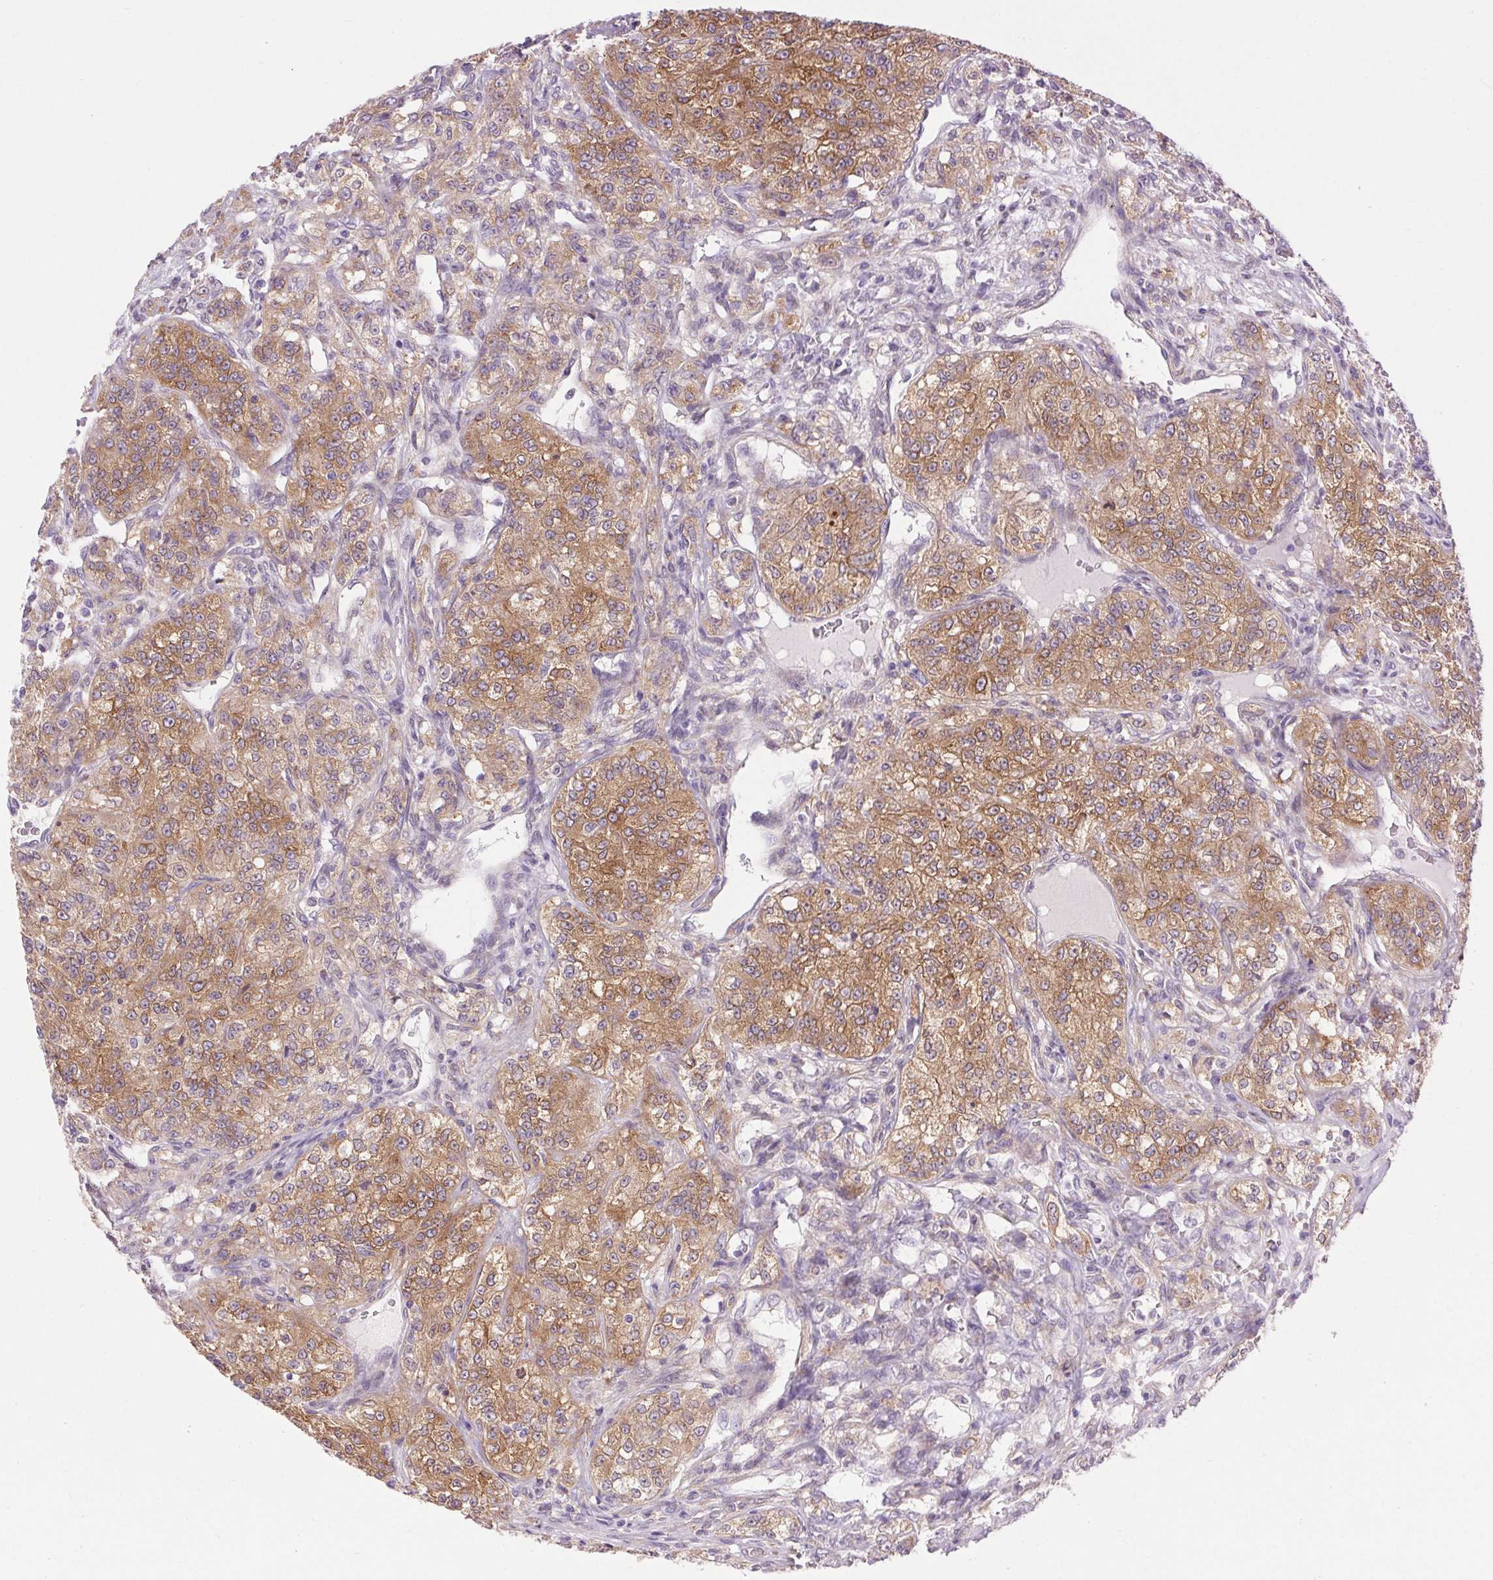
{"staining": {"intensity": "moderate", "quantity": ">75%", "location": "cytoplasmic/membranous"}, "tissue": "renal cancer", "cell_type": "Tumor cells", "image_type": "cancer", "snomed": [{"axis": "morphology", "description": "Adenocarcinoma, NOS"}, {"axis": "topography", "description": "Kidney"}], "caption": "IHC histopathology image of neoplastic tissue: human renal adenocarcinoma stained using immunohistochemistry shows medium levels of moderate protein expression localized specifically in the cytoplasmic/membranous of tumor cells, appearing as a cytoplasmic/membranous brown color.", "gene": "SOWAHC", "patient": {"sex": "female", "age": 63}}